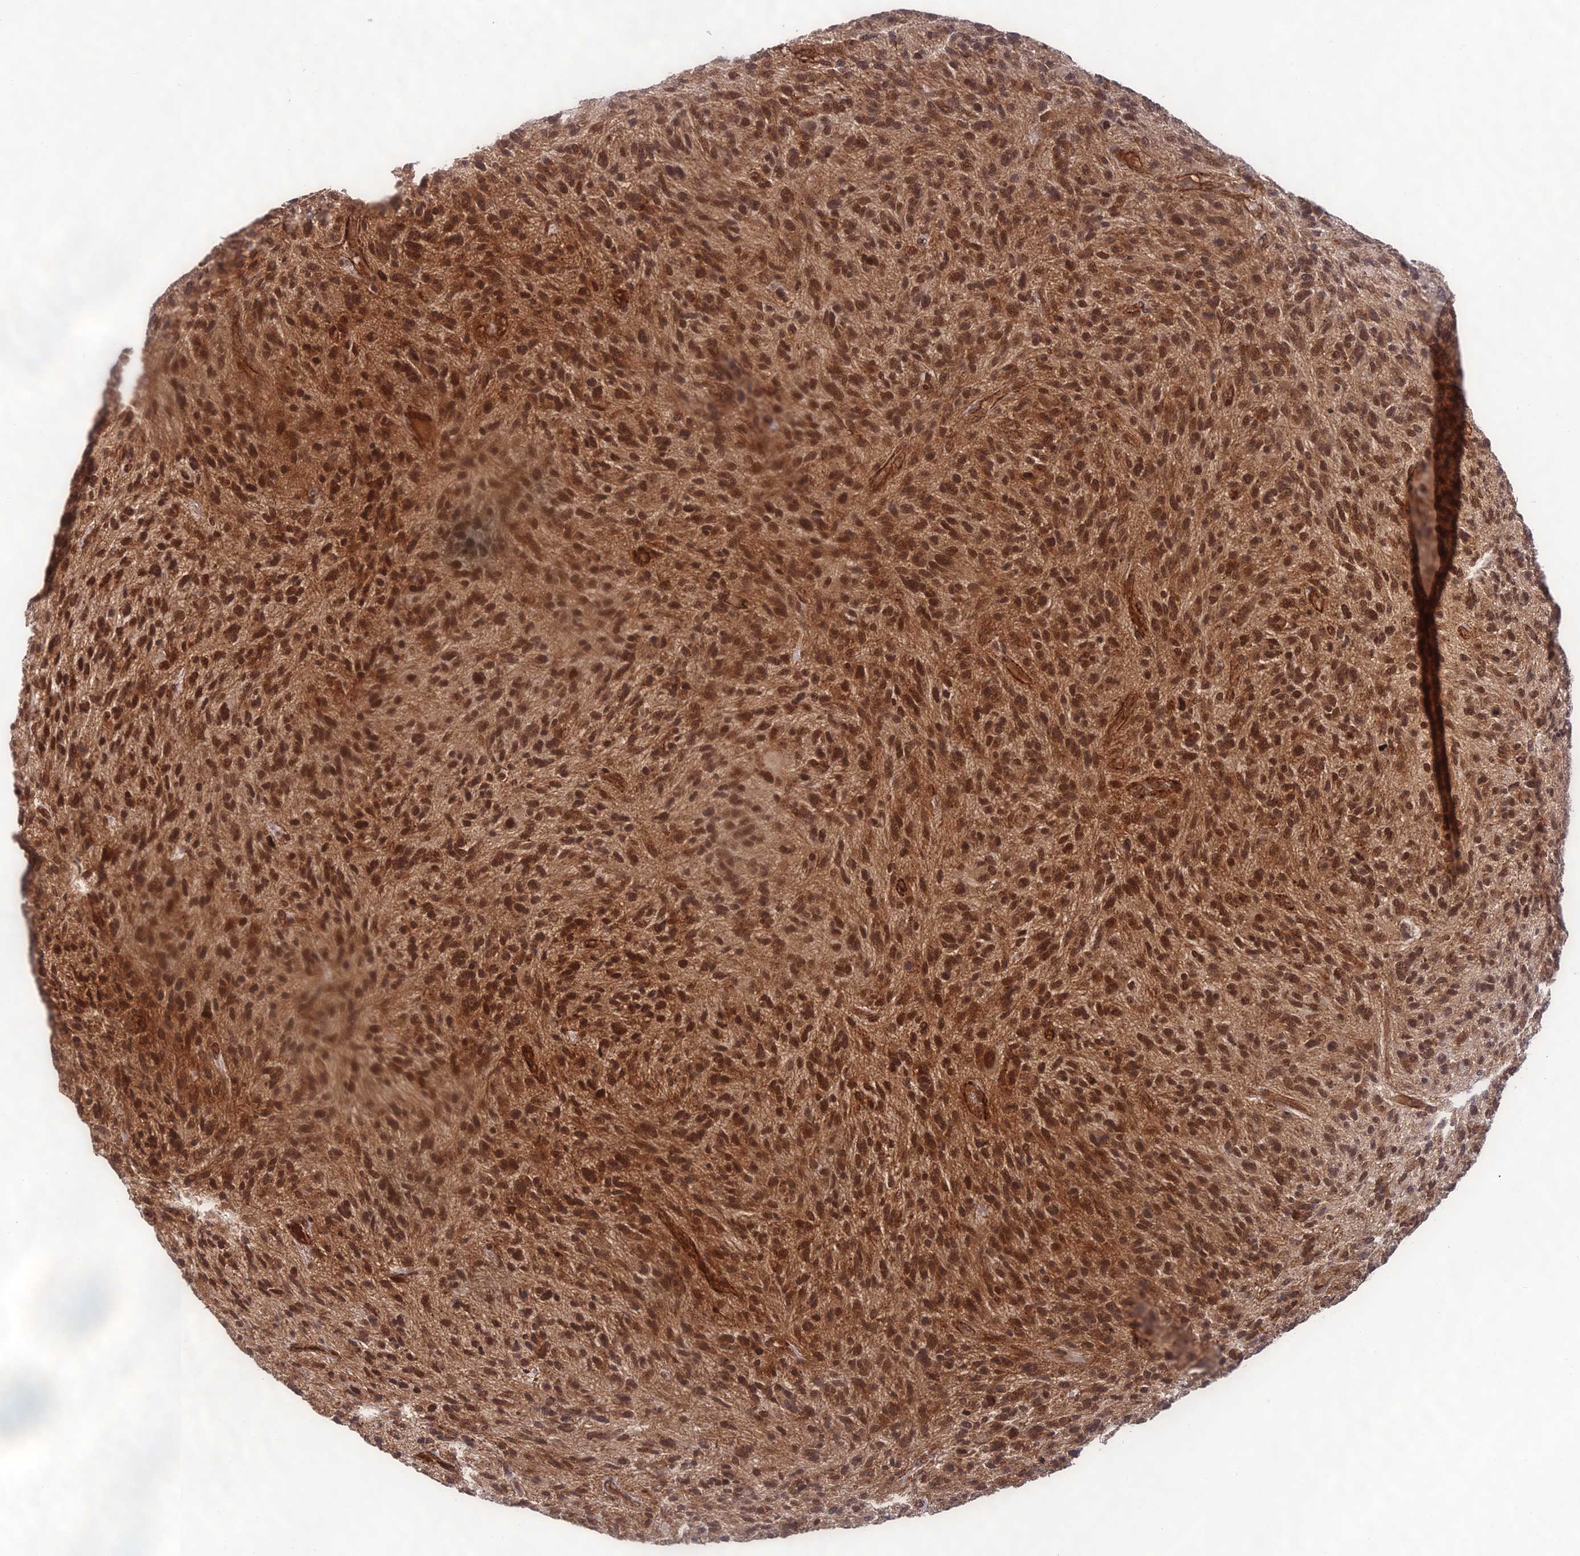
{"staining": {"intensity": "moderate", "quantity": ">75%", "location": "cytoplasmic/membranous,nuclear"}, "tissue": "glioma", "cell_type": "Tumor cells", "image_type": "cancer", "snomed": [{"axis": "morphology", "description": "Glioma, malignant, High grade"}, {"axis": "topography", "description": "Brain"}], "caption": "Immunohistochemistry of human high-grade glioma (malignant) demonstrates medium levels of moderate cytoplasmic/membranous and nuclear staining in about >75% of tumor cells. Using DAB (3,3'-diaminobenzidine) (brown) and hematoxylin (blue) stains, captured at high magnification using brightfield microscopy.", "gene": "OSBPL1A", "patient": {"sex": "male", "age": 47}}